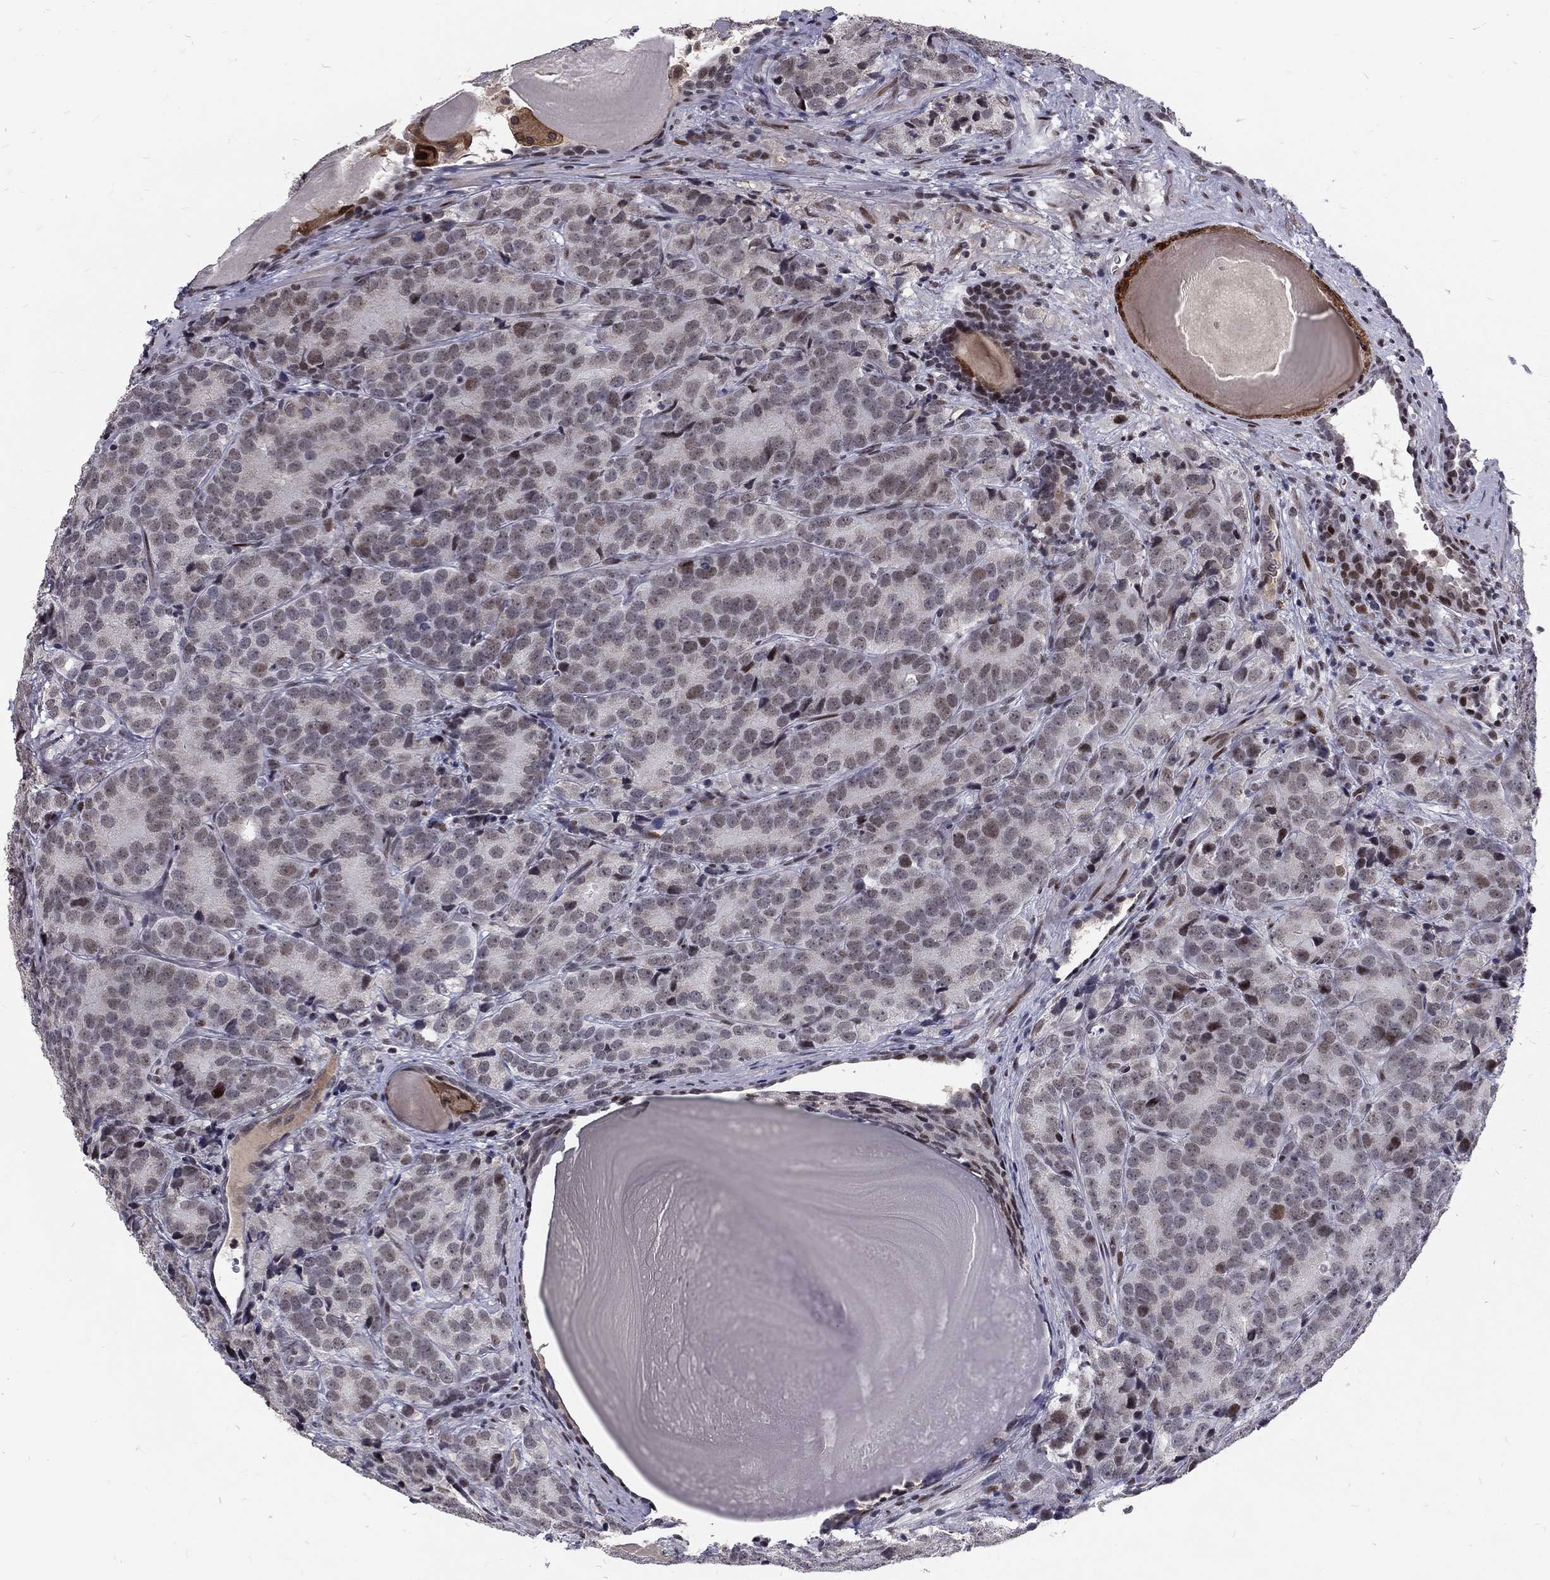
{"staining": {"intensity": "negative", "quantity": "none", "location": "none"}, "tissue": "prostate cancer", "cell_type": "Tumor cells", "image_type": "cancer", "snomed": [{"axis": "morphology", "description": "Adenocarcinoma, NOS"}, {"axis": "topography", "description": "Prostate"}], "caption": "This is an immunohistochemistry micrograph of prostate adenocarcinoma. There is no expression in tumor cells.", "gene": "TCEAL1", "patient": {"sex": "male", "age": 71}}